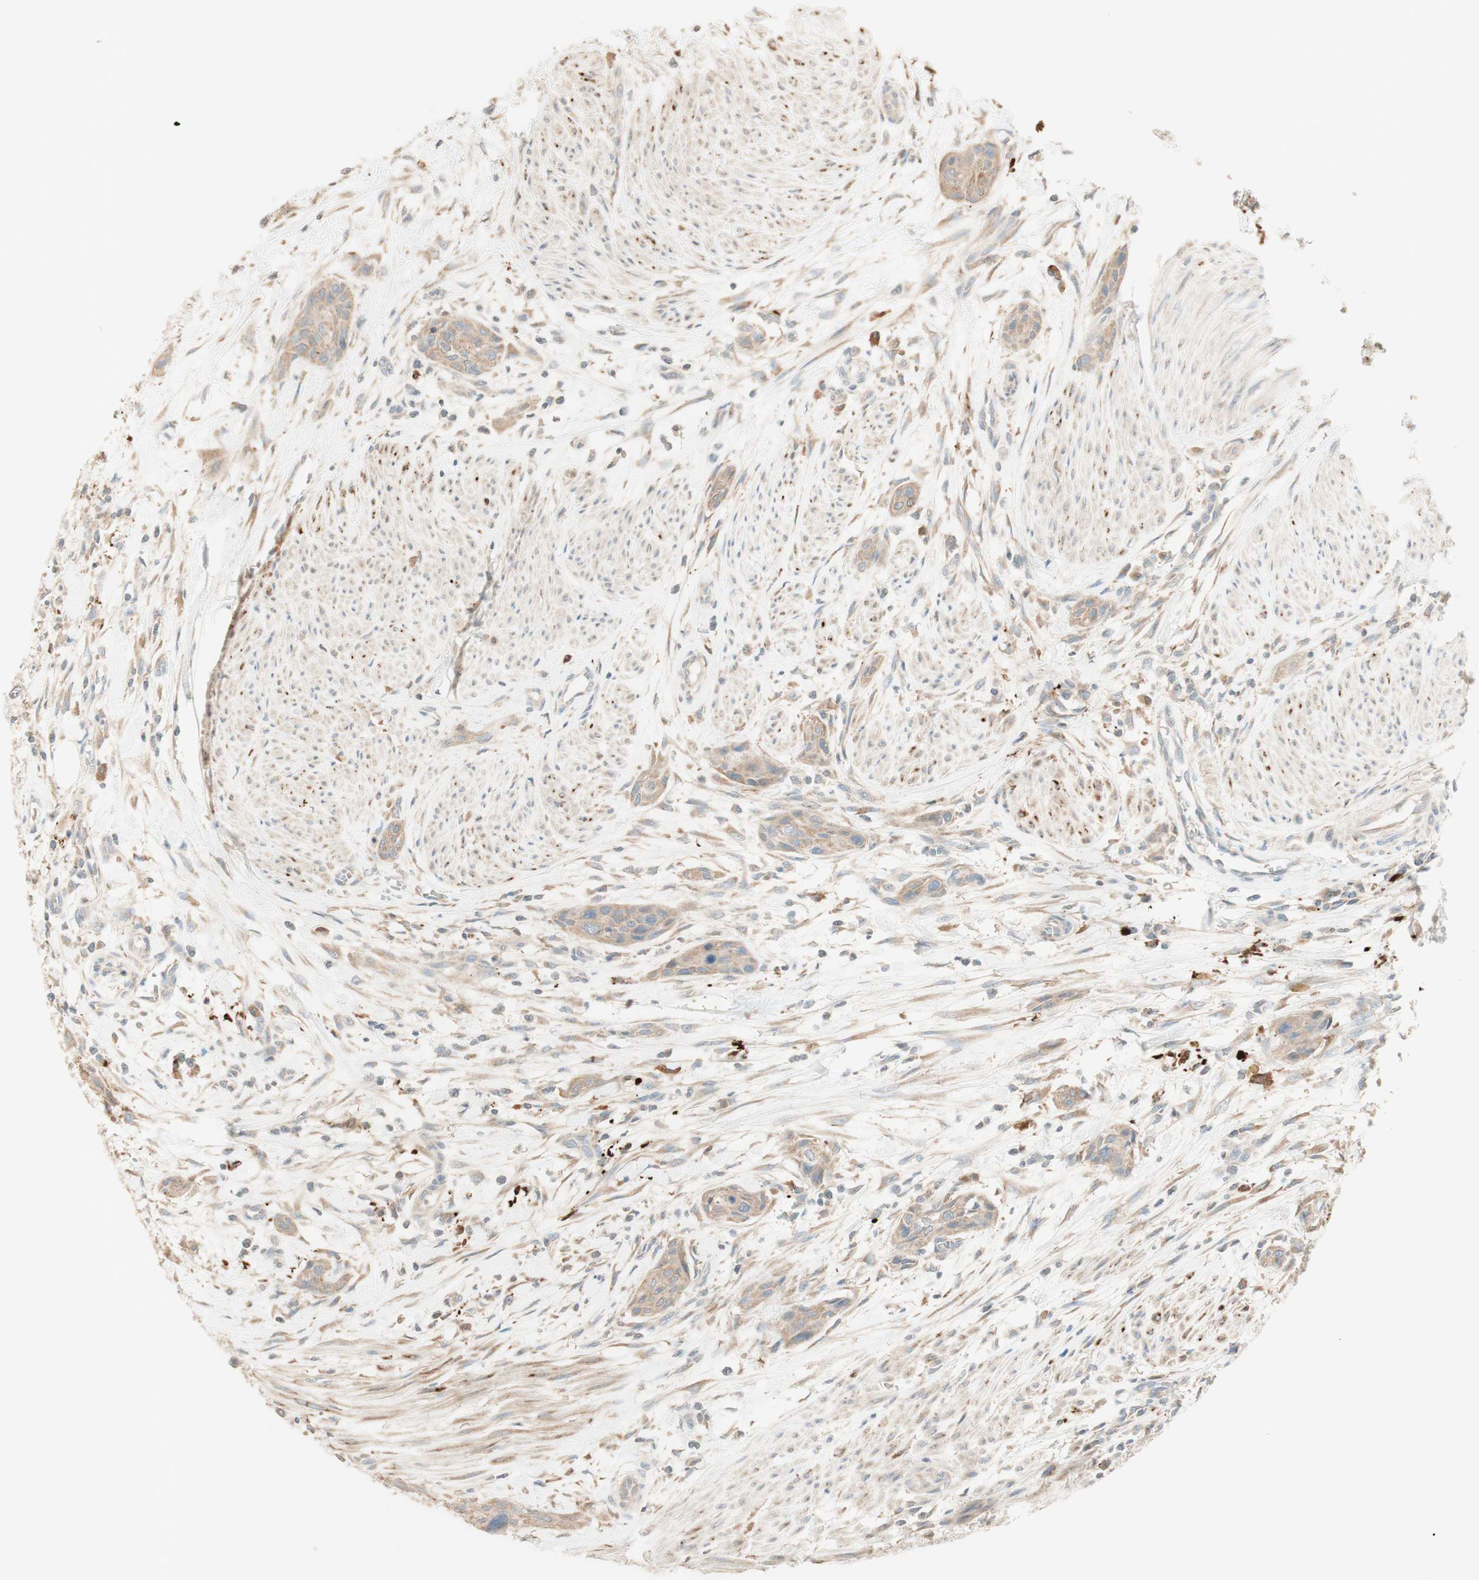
{"staining": {"intensity": "weak", "quantity": ">75%", "location": "cytoplasmic/membranous"}, "tissue": "urothelial cancer", "cell_type": "Tumor cells", "image_type": "cancer", "snomed": [{"axis": "morphology", "description": "Urothelial carcinoma, High grade"}, {"axis": "topography", "description": "Urinary bladder"}], "caption": "Protein staining demonstrates weak cytoplasmic/membranous positivity in about >75% of tumor cells in high-grade urothelial carcinoma.", "gene": "CLCN2", "patient": {"sex": "male", "age": 35}}